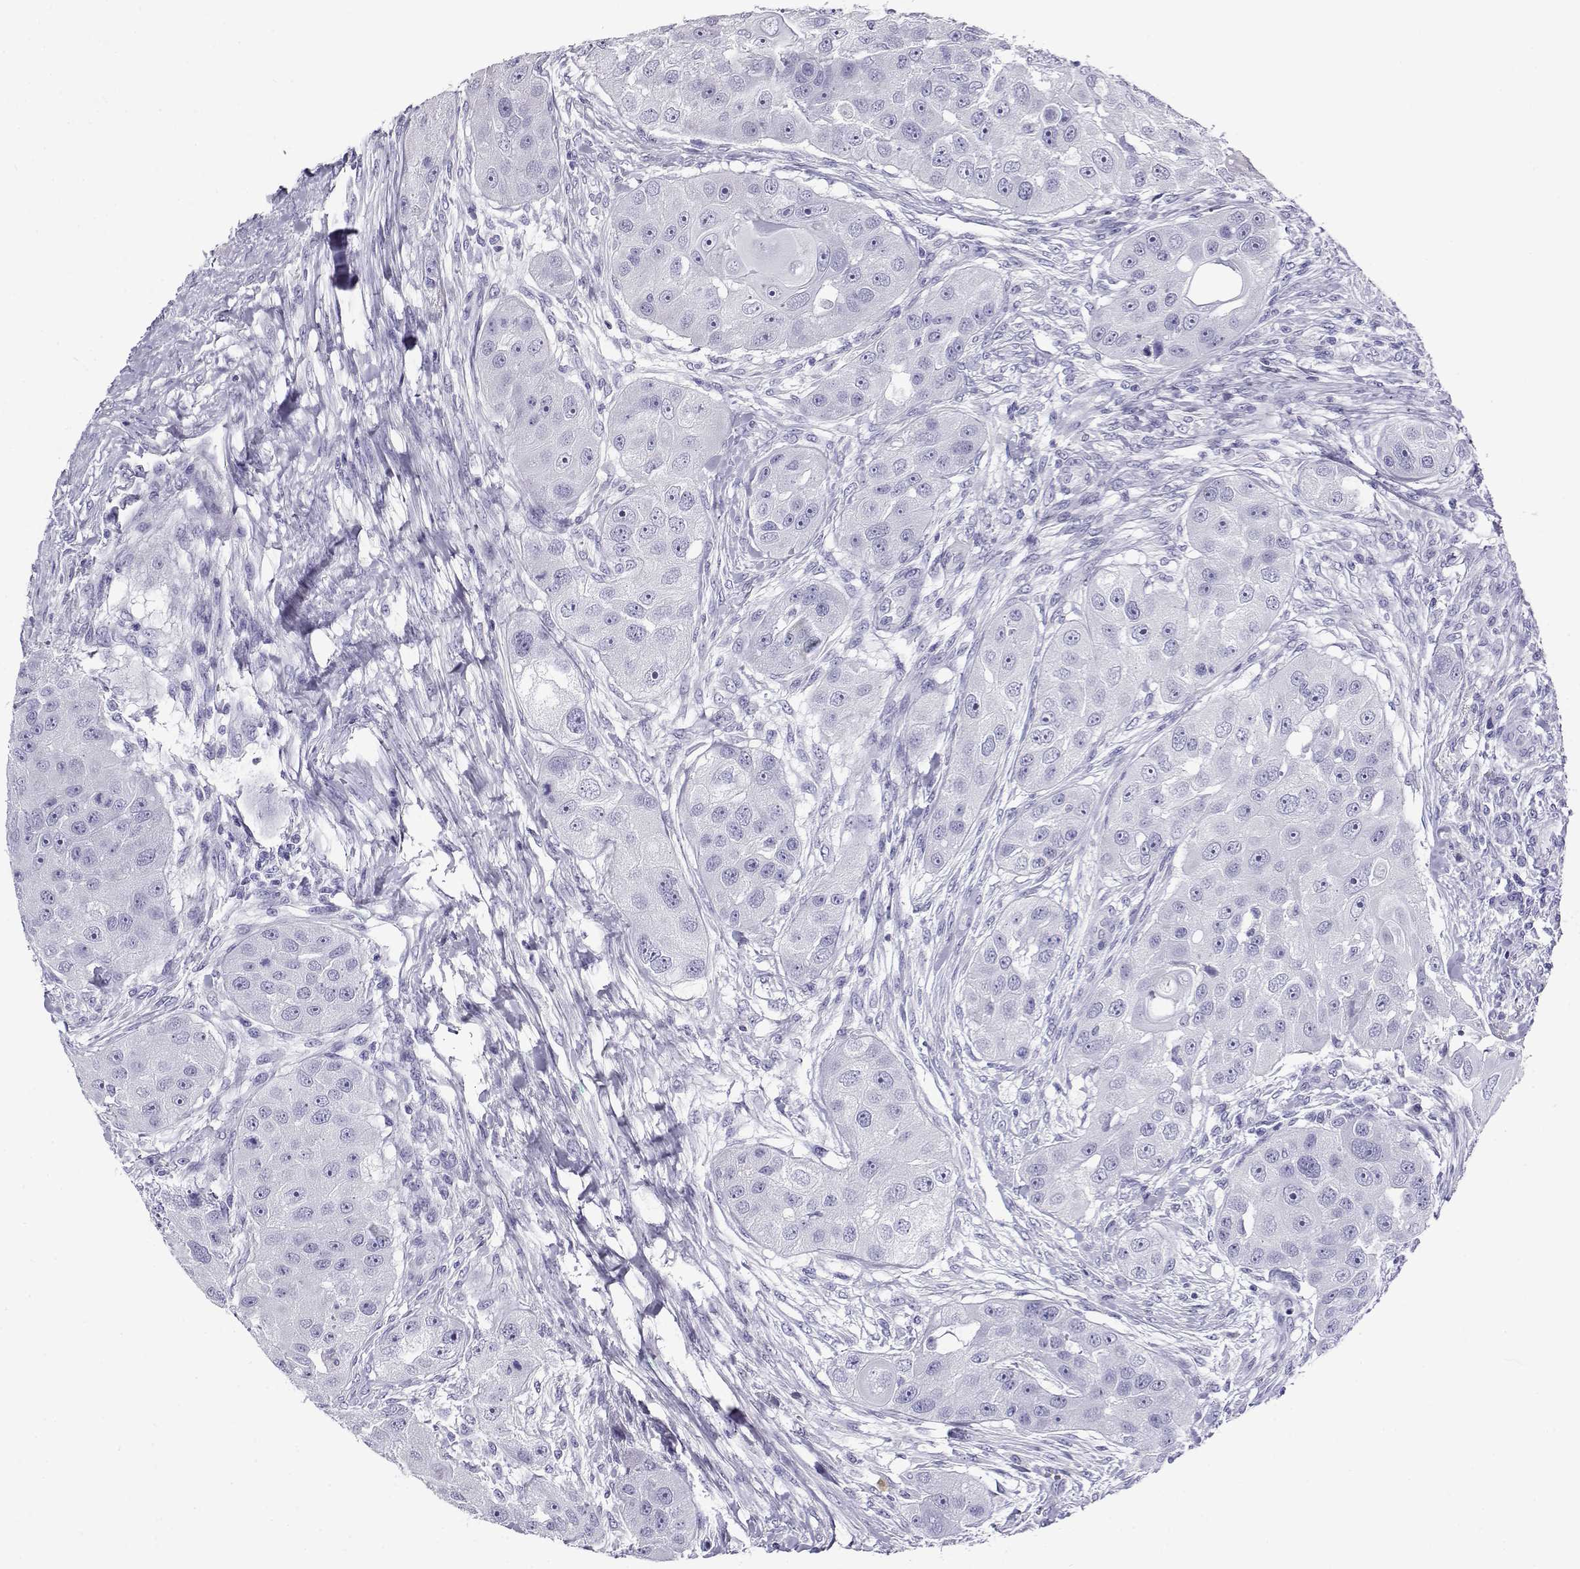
{"staining": {"intensity": "negative", "quantity": "none", "location": "none"}, "tissue": "head and neck cancer", "cell_type": "Tumor cells", "image_type": "cancer", "snomed": [{"axis": "morphology", "description": "Squamous cell carcinoma, NOS"}, {"axis": "topography", "description": "Head-Neck"}], "caption": "Tumor cells are negative for brown protein staining in head and neck cancer (squamous cell carcinoma). (Stains: DAB (3,3'-diaminobenzidine) immunohistochemistry with hematoxylin counter stain, Microscopy: brightfield microscopy at high magnification).", "gene": "CABS1", "patient": {"sex": "male", "age": 51}}